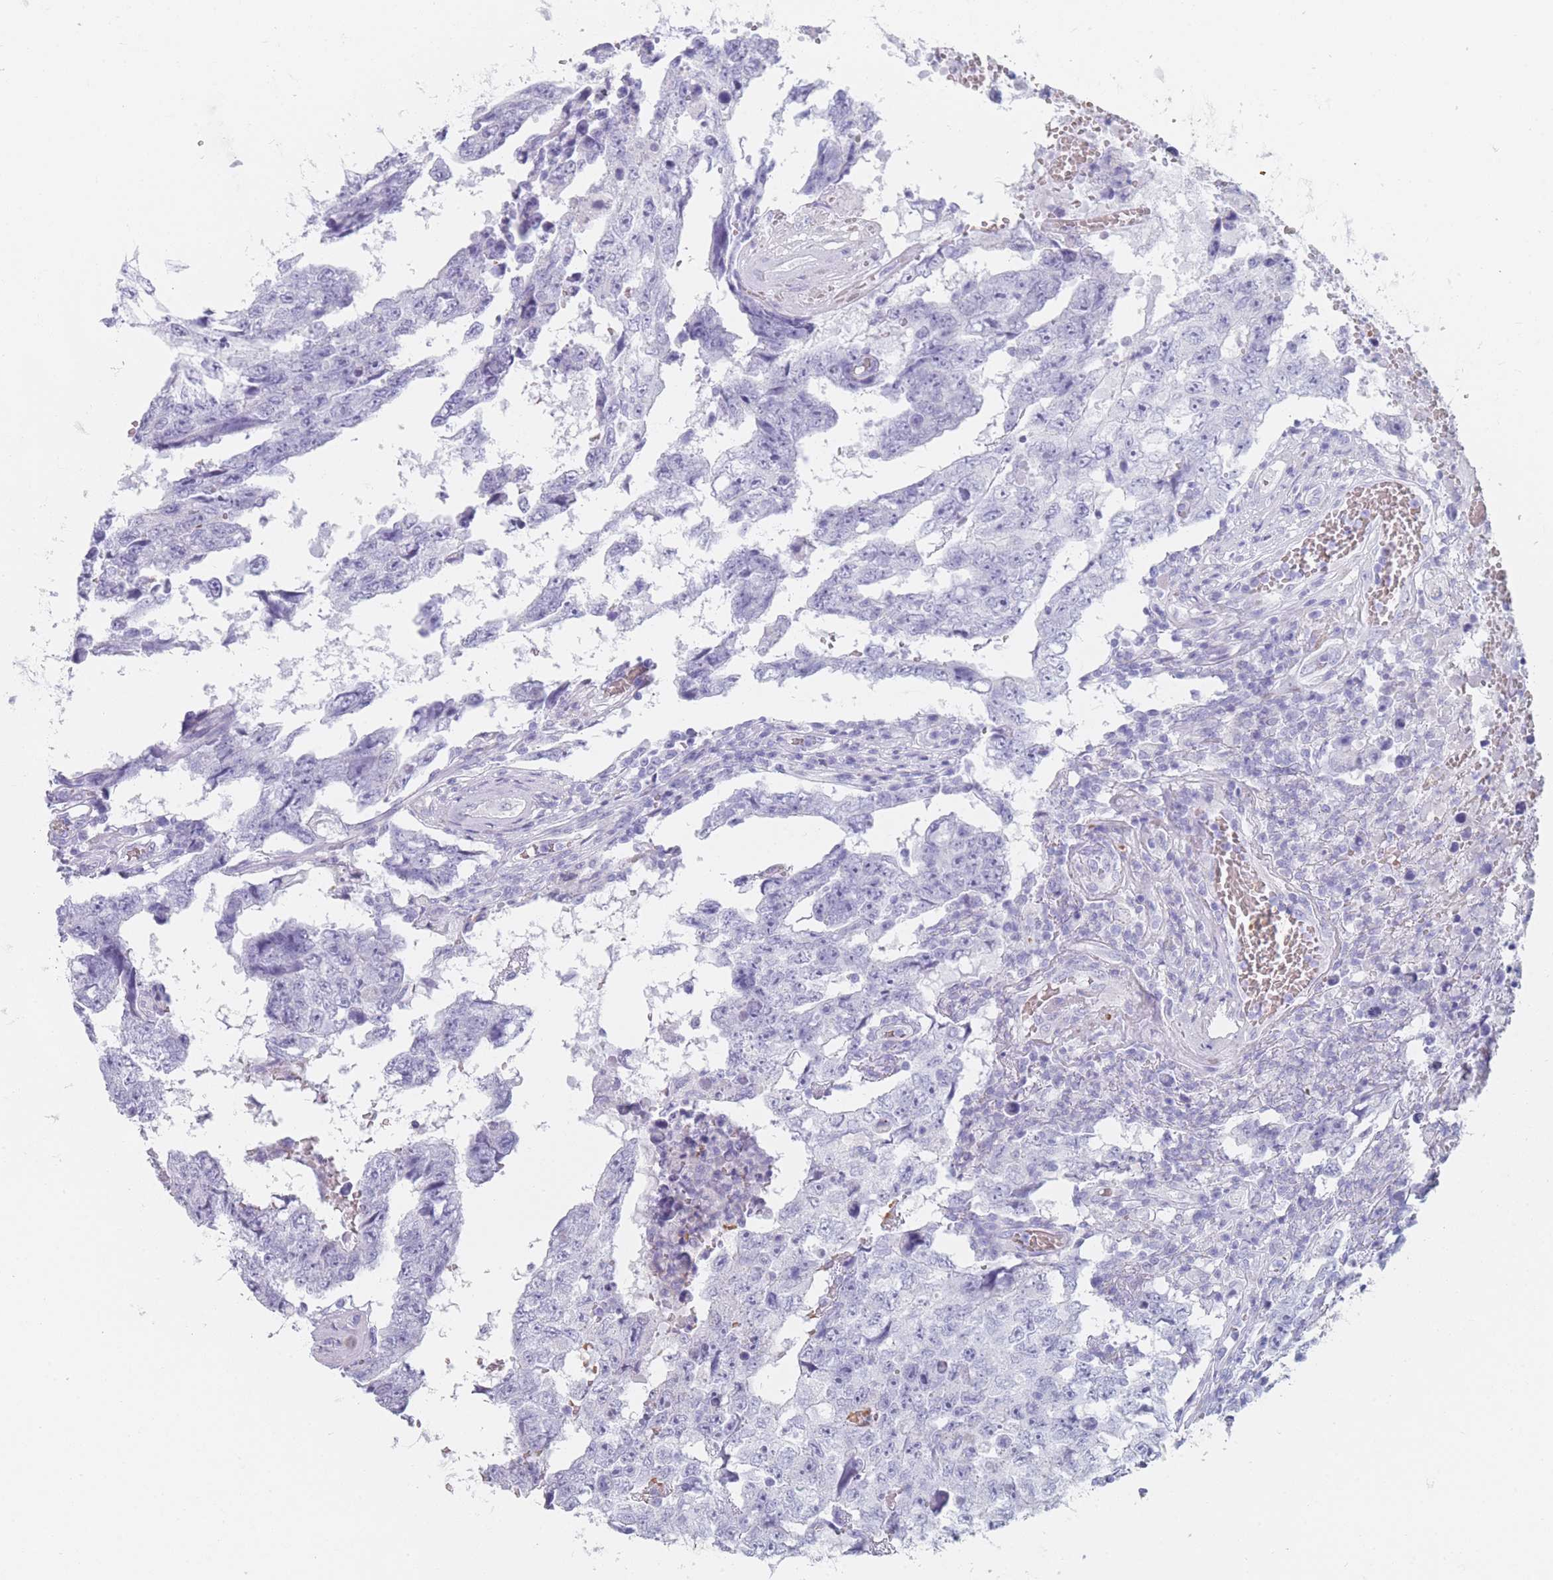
{"staining": {"intensity": "negative", "quantity": "none", "location": "none"}, "tissue": "testis cancer", "cell_type": "Tumor cells", "image_type": "cancer", "snomed": [{"axis": "morphology", "description": "Carcinoma, Embryonal, NOS"}, {"axis": "topography", "description": "Testis"}], "caption": "Testis cancer (embryonal carcinoma) was stained to show a protein in brown. There is no significant positivity in tumor cells. (Stains: DAB IHC with hematoxylin counter stain, Microscopy: brightfield microscopy at high magnification).", "gene": "OR5D16", "patient": {"sex": "male", "age": 25}}